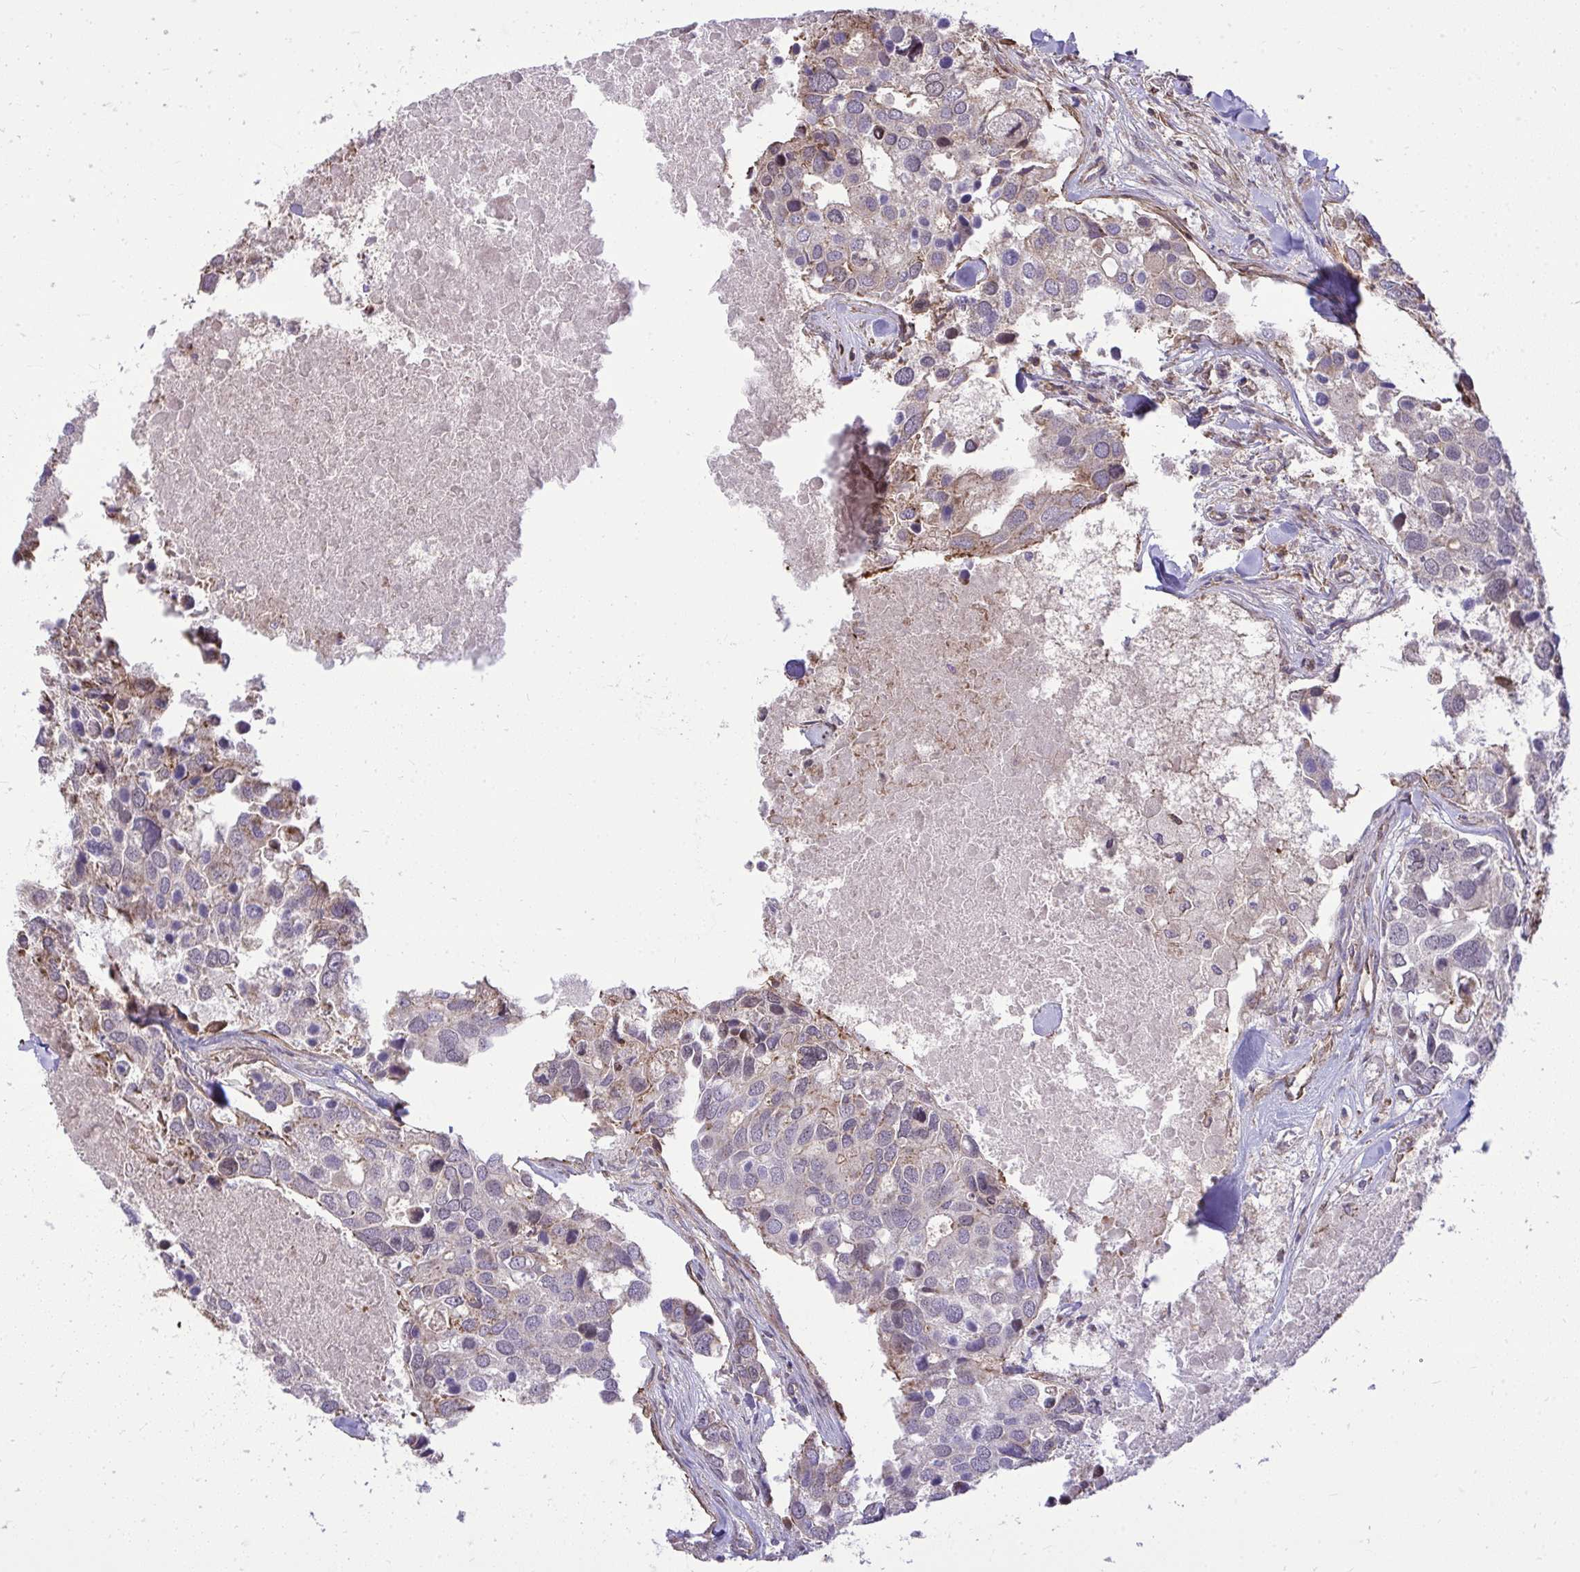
{"staining": {"intensity": "weak", "quantity": "<25%", "location": "cytoplasmic/membranous"}, "tissue": "breast cancer", "cell_type": "Tumor cells", "image_type": "cancer", "snomed": [{"axis": "morphology", "description": "Duct carcinoma"}, {"axis": "topography", "description": "Breast"}], "caption": "The IHC histopathology image has no significant positivity in tumor cells of infiltrating ductal carcinoma (breast) tissue.", "gene": "SLC7A5", "patient": {"sex": "female", "age": 83}}